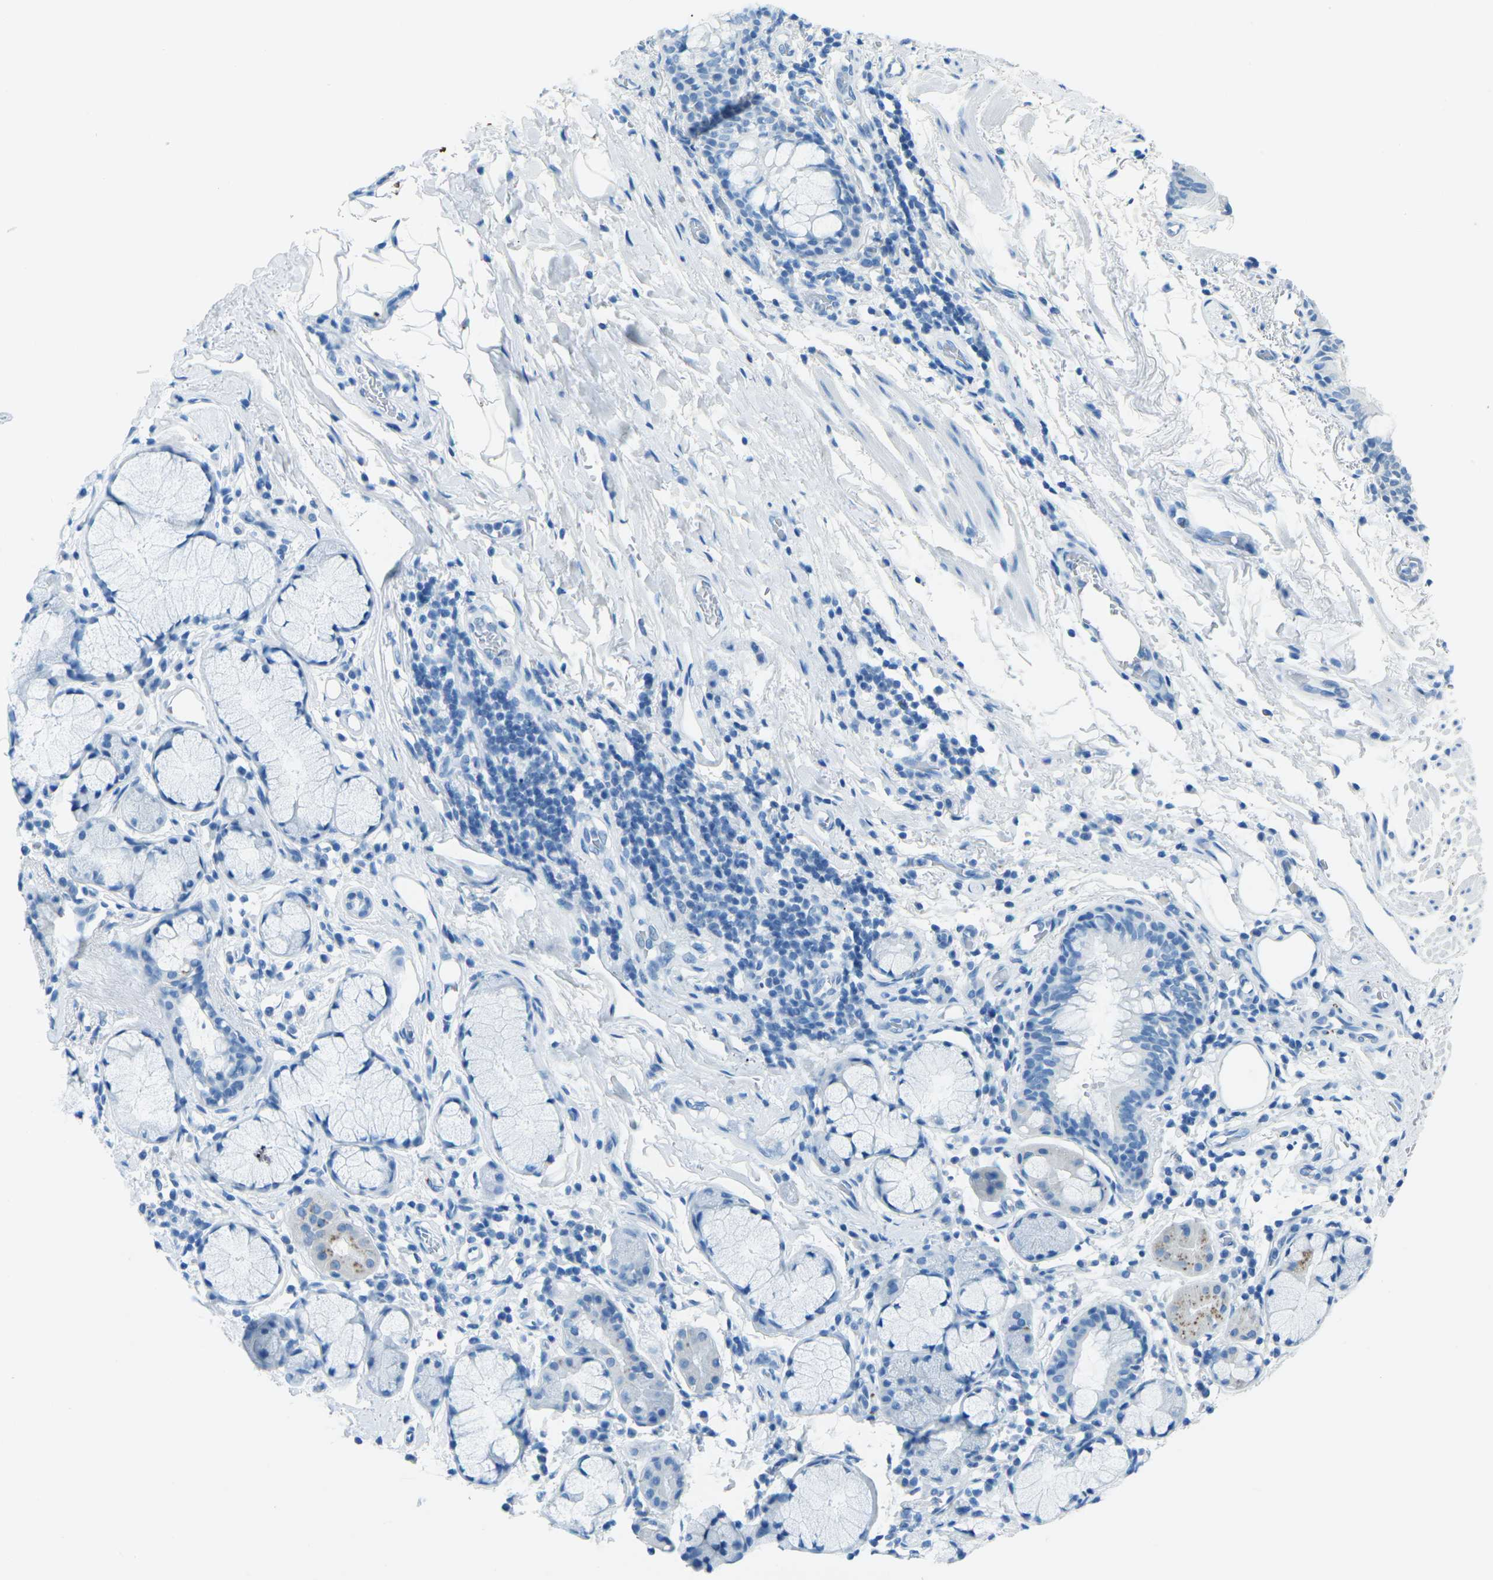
{"staining": {"intensity": "negative", "quantity": "none", "location": "none"}, "tissue": "bronchus", "cell_type": "Respiratory epithelial cells", "image_type": "normal", "snomed": [{"axis": "morphology", "description": "Normal tissue, NOS"}, {"axis": "morphology", "description": "Inflammation, NOS"}, {"axis": "topography", "description": "Cartilage tissue"}, {"axis": "topography", "description": "Bronchus"}], "caption": "DAB (3,3'-diaminobenzidine) immunohistochemical staining of benign human bronchus demonstrates no significant positivity in respiratory epithelial cells.", "gene": "MYH8", "patient": {"sex": "male", "age": 77}}